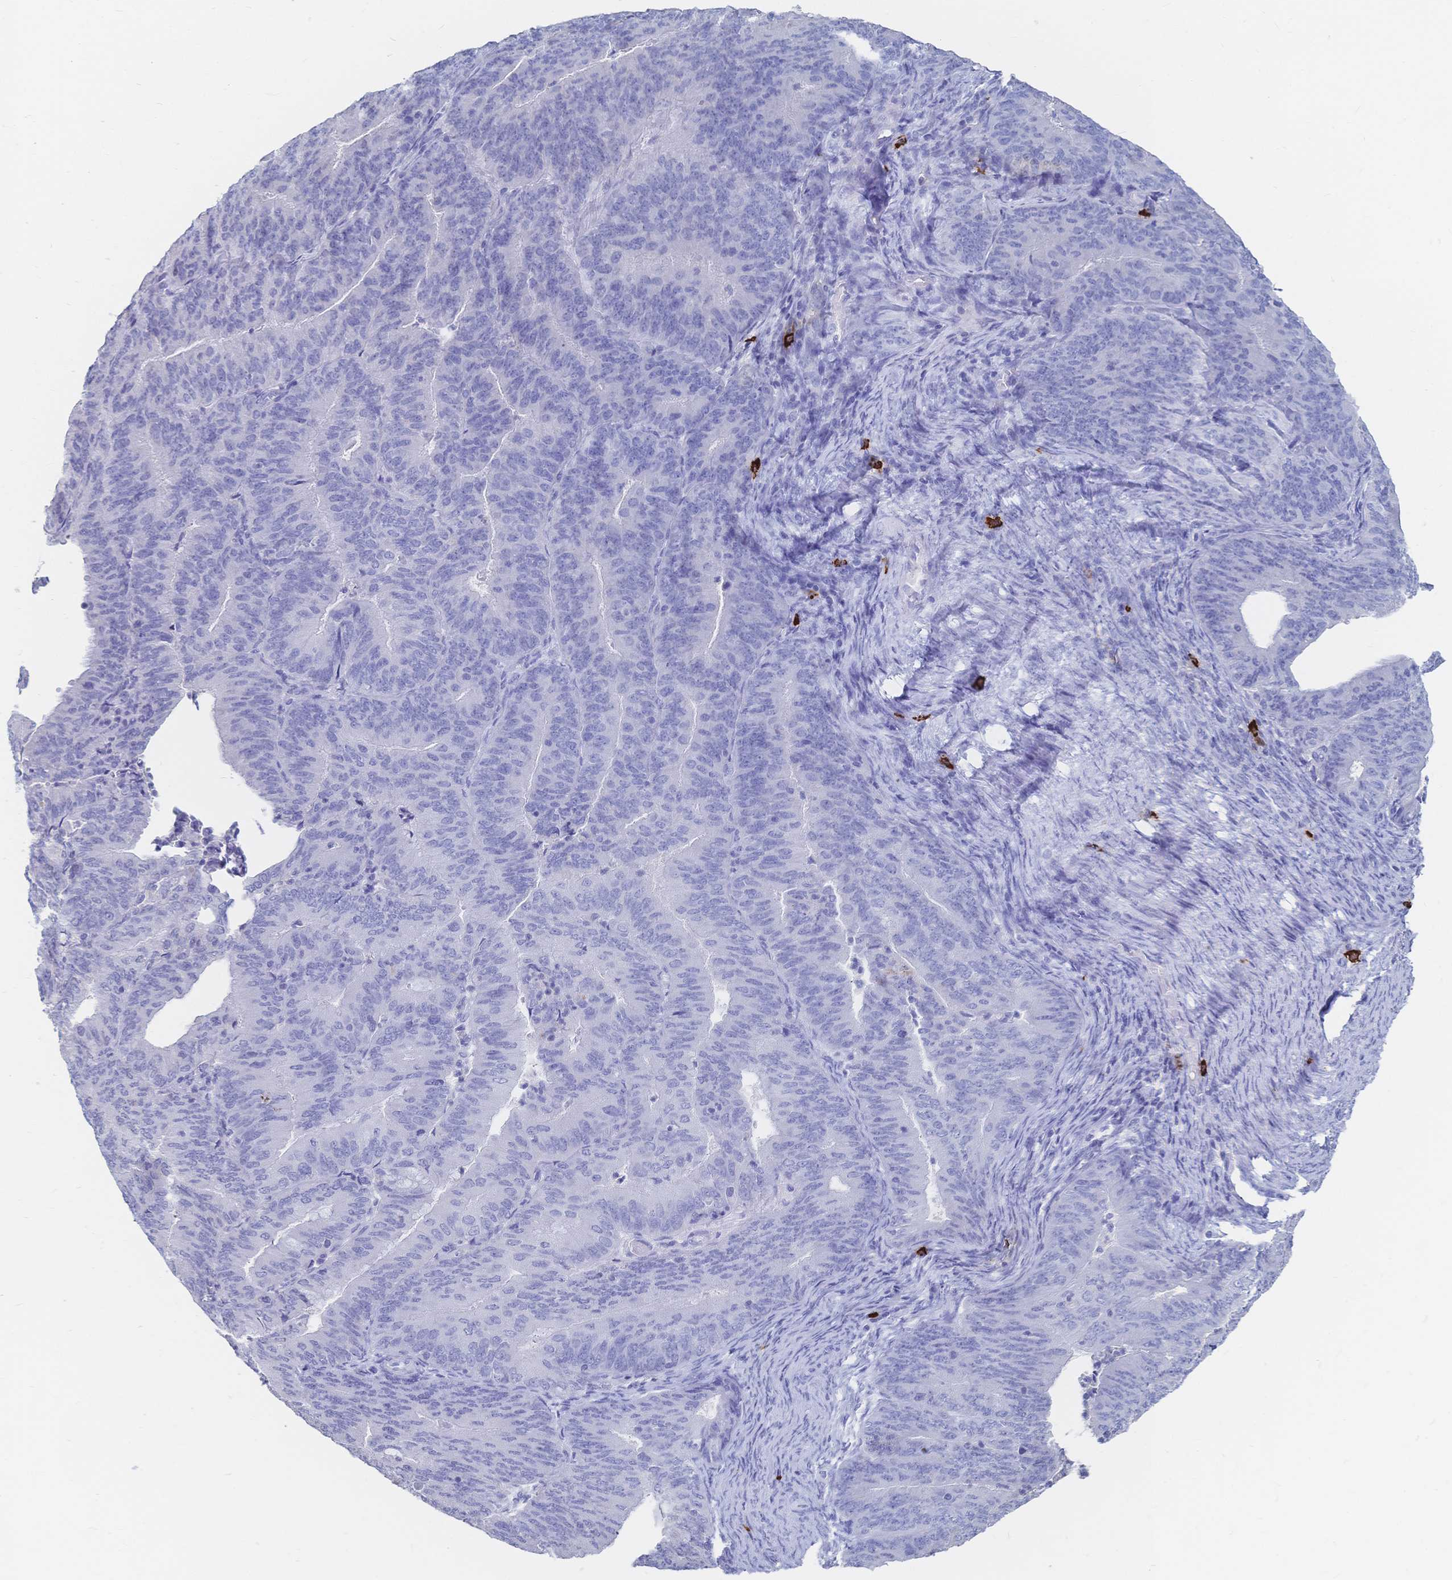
{"staining": {"intensity": "negative", "quantity": "none", "location": "none"}, "tissue": "endometrial cancer", "cell_type": "Tumor cells", "image_type": "cancer", "snomed": [{"axis": "morphology", "description": "Adenocarcinoma, NOS"}, {"axis": "topography", "description": "Endometrium"}], "caption": "Adenocarcinoma (endometrial) was stained to show a protein in brown. There is no significant positivity in tumor cells.", "gene": "IL2RB", "patient": {"sex": "female", "age": 57}}